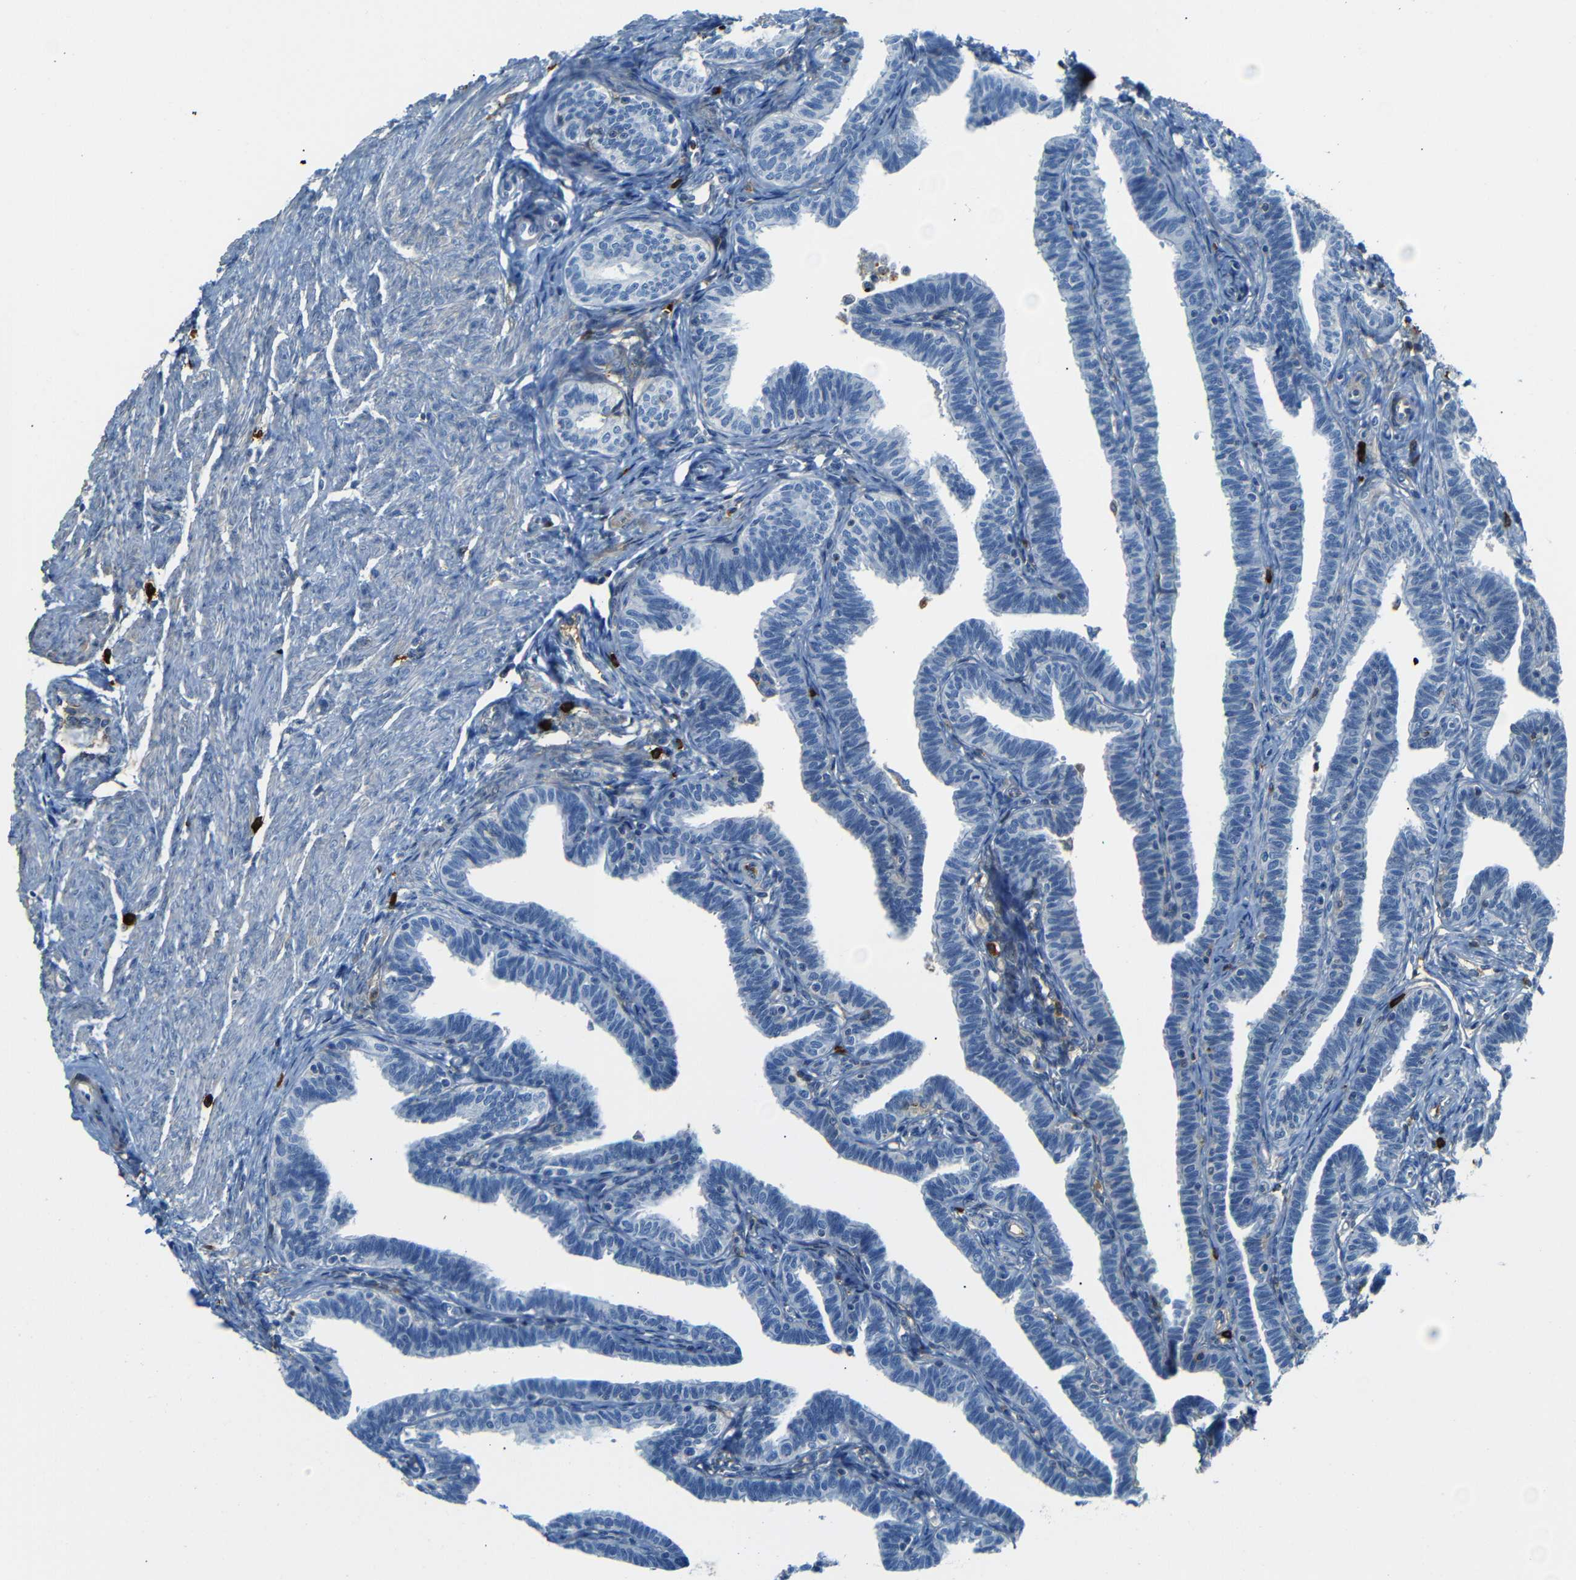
{"staining": {"intensity": "moderate", "quantity": "25%-75%", "location": "cytoplasmic/membranous"}, "tissue": "fallopian tube", "cell_type": "Glandular cells", "image_type": "normal", "snomed": [{"axis": "morphology", "description": "Normal tissue, NOS"}, {"axis": "topography", "description": "Fallopian tube"}, {"axis": "topography", "description": "Ovary"}], "caption": "This photomicrograph demonstrates normal fallopian tube stained with immunohistochemistry (IHC) to label a protein in brown. The cytoplasmic/membranous of glandular cells show moderate positivity for the protein. Nuclei are counter-stained blue.", "gene": "SERPINA1", "patient": {"sex": "female", "age": 23}}